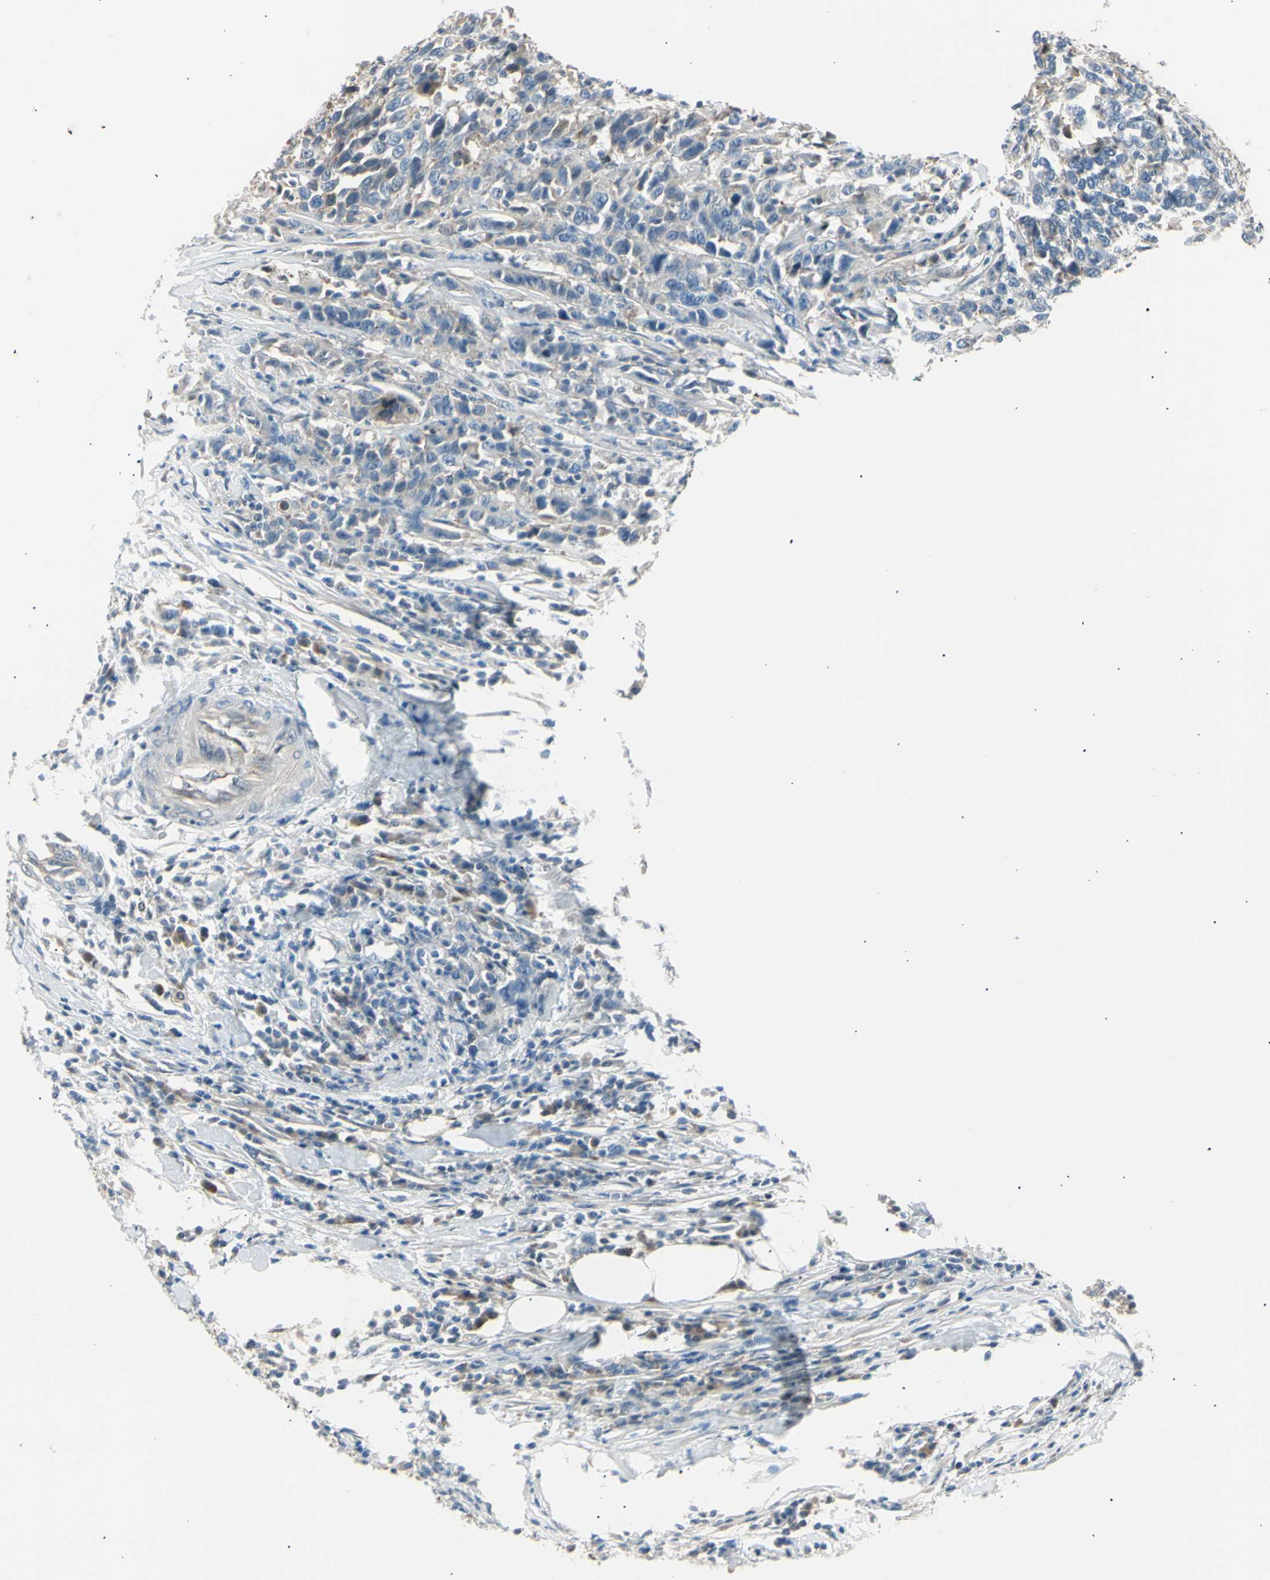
{"staining": {"intensity": "weak", "quantity": "<25%", "location": "cytoplasmic/membranous"}, "tissue": "urothelial cancer", "cell_type": "Tumor cells", "image_type": "cancer", "snomed": [{"axis": "morphology", "description": "Urothelial carcinoma, High grade"}, {"axis": "topography", "description": "Urinary bladder"}], "caption": "Immunohistochemistry (IHC) histopathology image of neoplastic tissue: human urothelial cancer stained with DAB exhibits no significant protein expression in tumor cells.", "gene": "LHPP", "patient": {"sex": "male", "age": 61}}